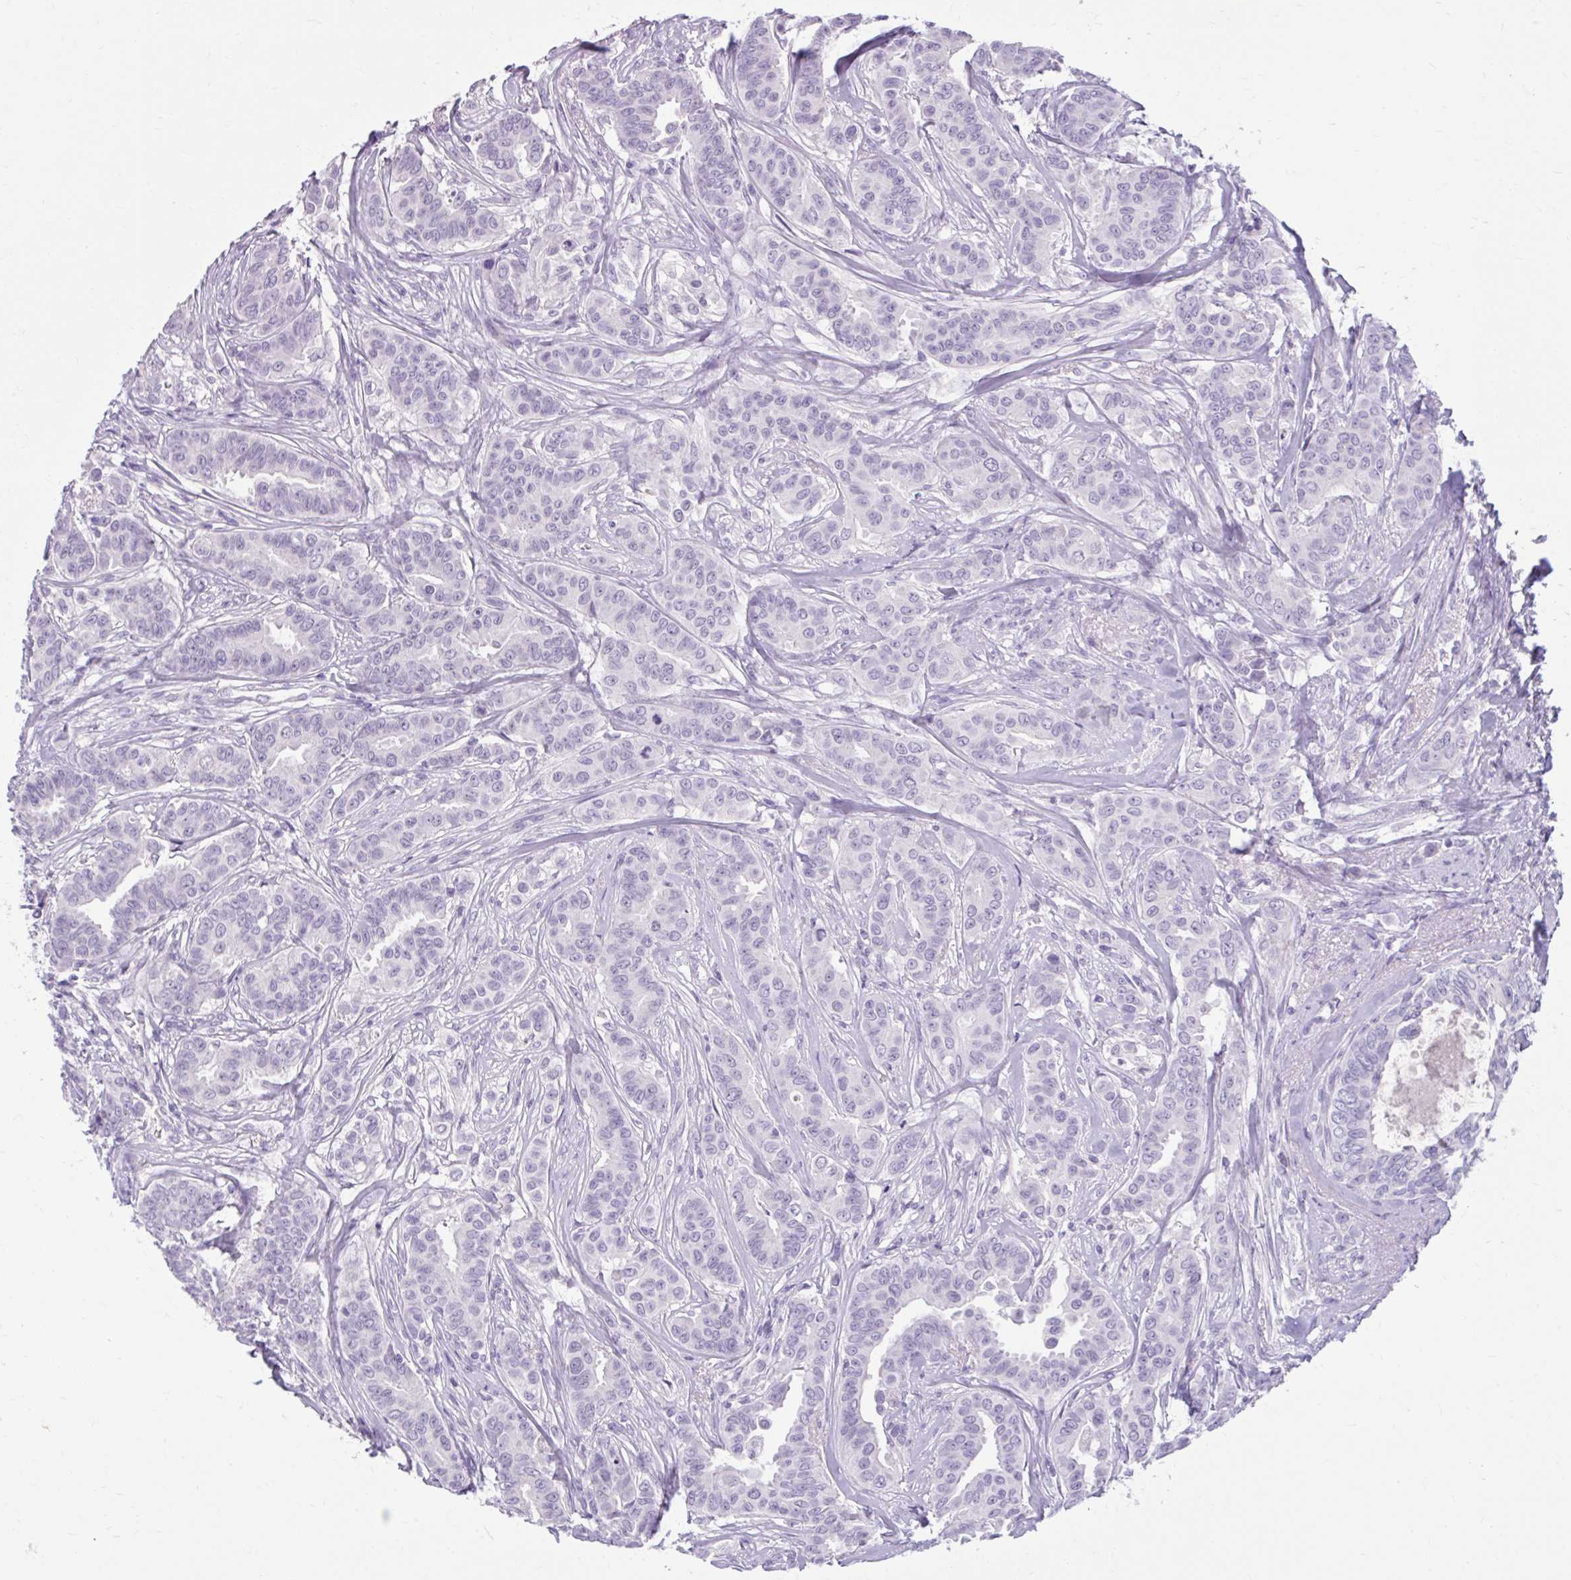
{"staining": {"intensity": "negative", "quantity": "none", "location": "none"}, "tissue": "breast cancer", "cell_type": "Tumor cells", "image_type": "cancer", "snomed": [{"axis": "morphology", "description": "Duct carcinoma"}, {"axis": "topography", "description": "Breast"}], "caption": "DAB immunohistochemical staining of breast cancer shows no significant expression in tumor cells.", "gene": "OR4B1", "patient": {"sex": "female", "age": 45}}